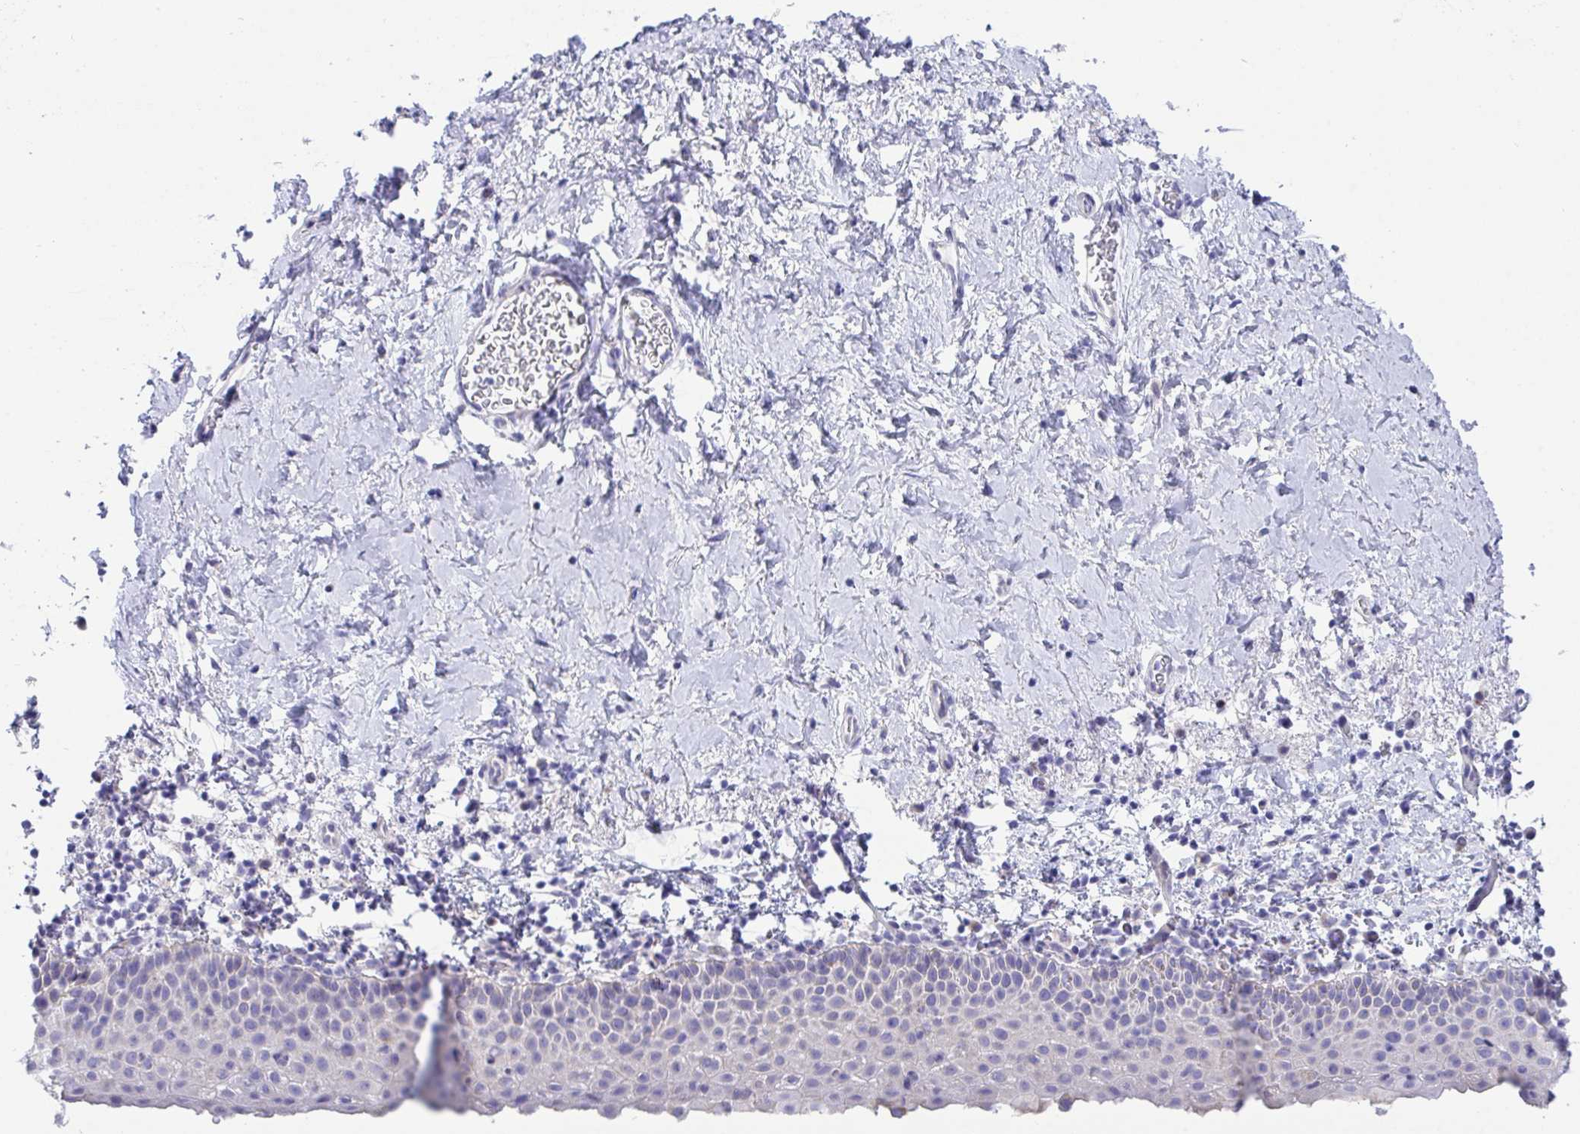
{"staining": {"intensity": "negative", "quantity": "none", "location": "none"}, "tissue": "vagina", "cell_type": "Squamous epithelial cells", "image_type": "normal", "snomed": [{"axis": "morphology", "description": "Normal tissue, NOS"}, {"axis": "topography", "description": "Vagina"}], "caption": "Histopathology image shows no significant protein expression in squamous epithelial cells of normal vagina. (DAB immunohistochemistry (IHC), high magnification).", "gene": "TMEM106B", "patient": {"sex": "female", "age": 61}}